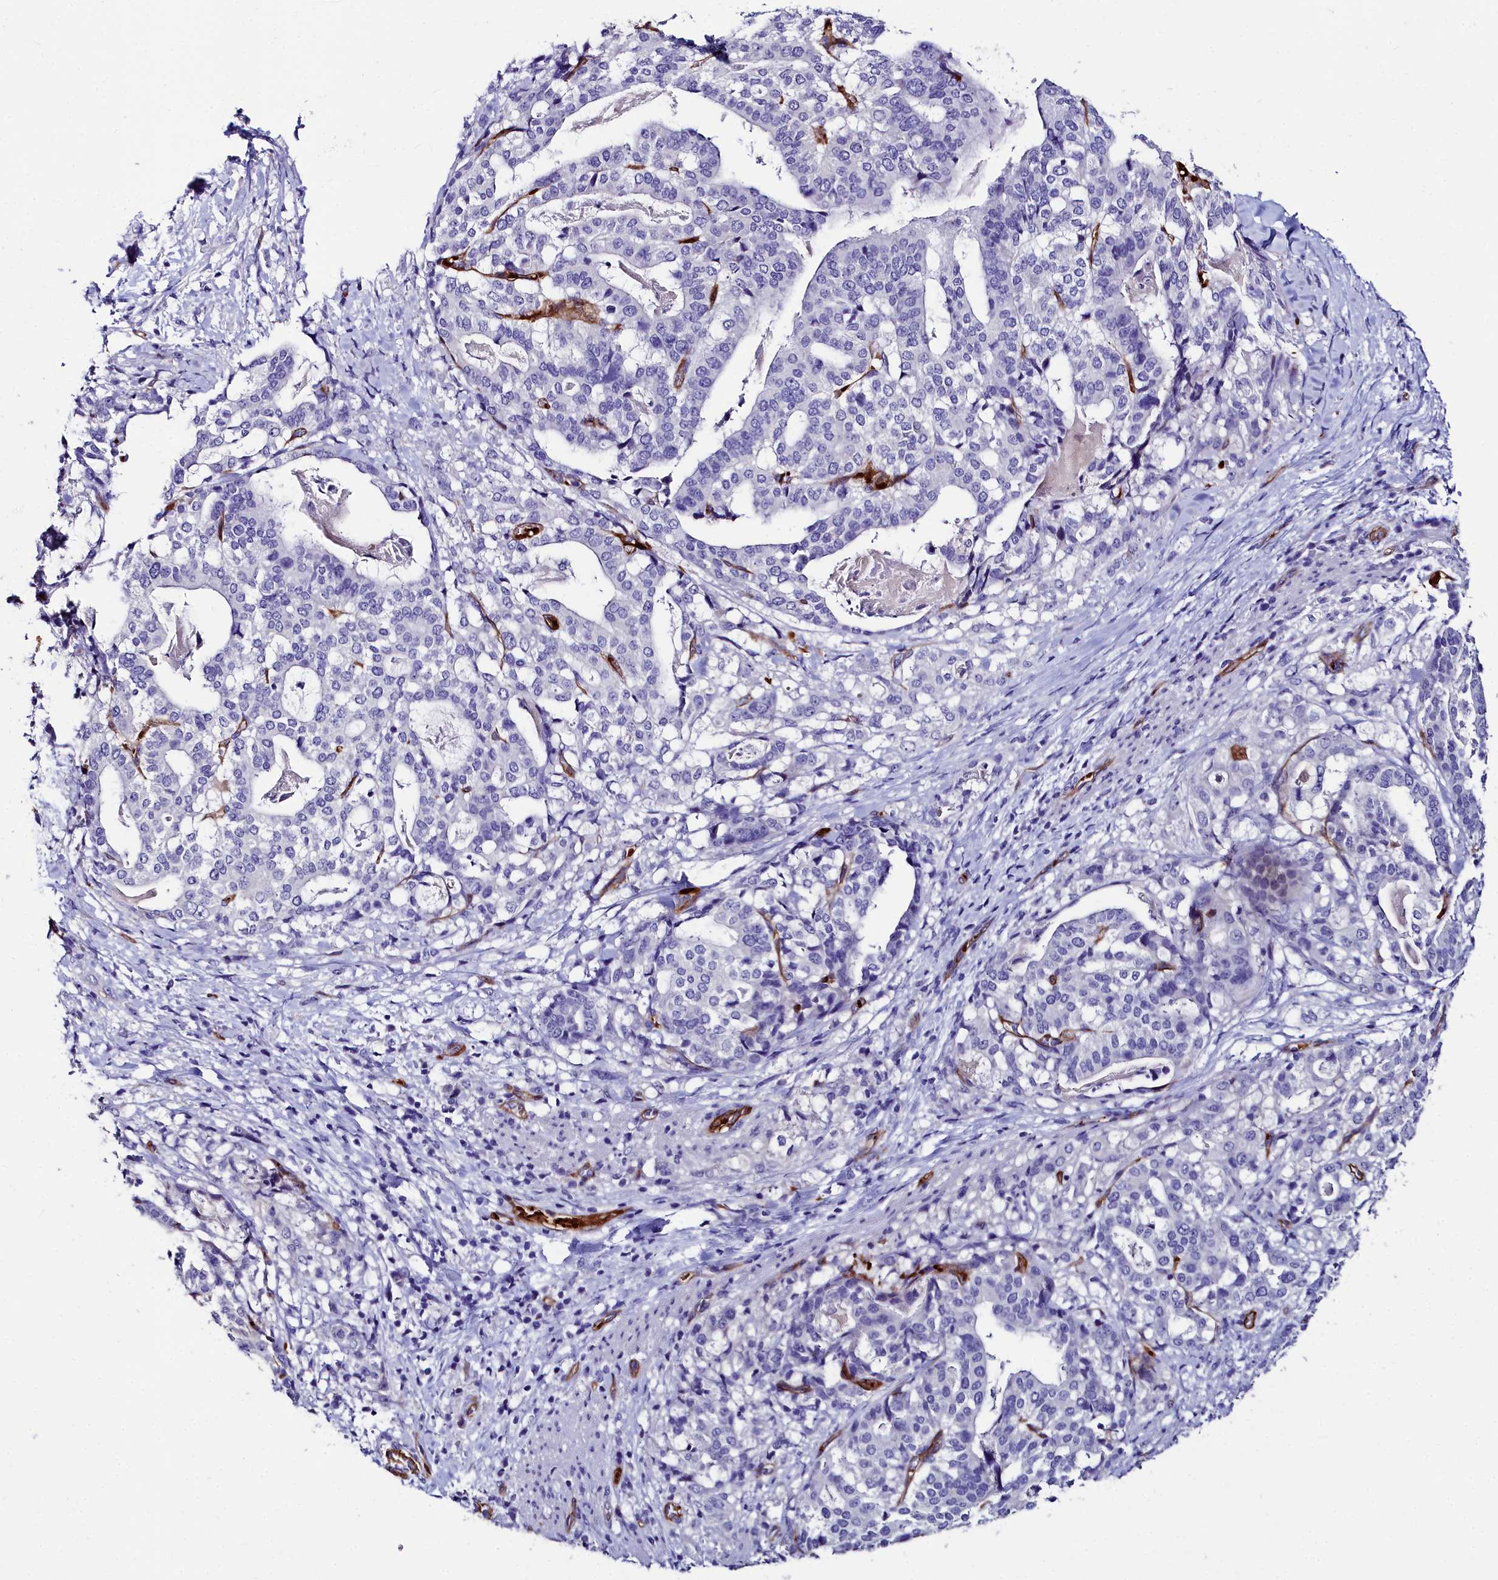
{"staining": {"intensity": "negative", "quantity": "none", "location": "none"}, "tissue": "stomach cancer", "cell_type": "Tumor cells", "image_type": "cancer", "snomed": [{"axis": "morphology", "description": "Adenocarcinoma, NOS"}, {"axis": "topography", "description": "Stomach"}], "caption": "Human stomach cancer stained for a protein using immunohistochemistry (IHC) demonstrates no positivity in tumor cells.", "gene": "CYP4F11", "patient": {"sex": "male", "age": 48}}